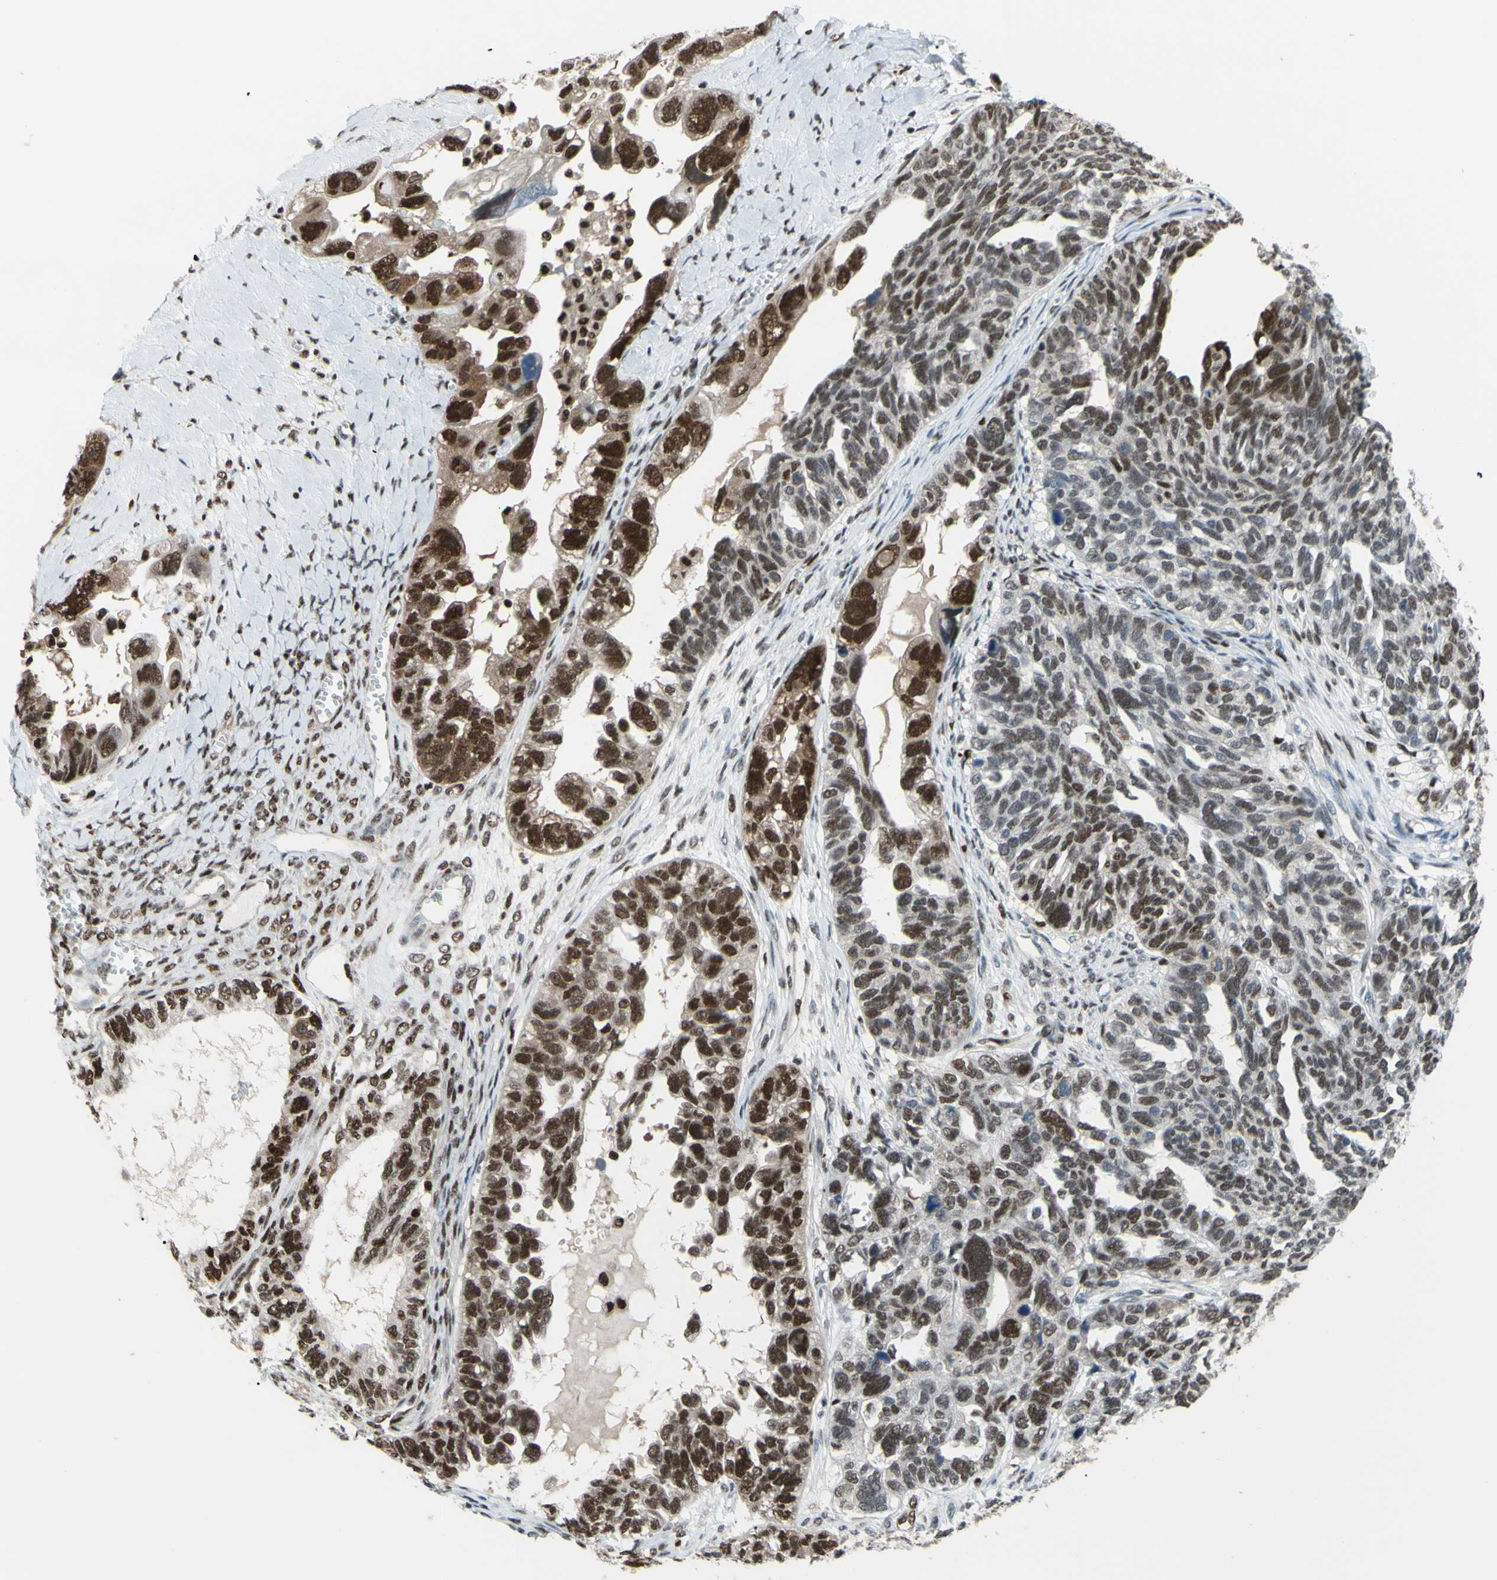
{"staining": {"intensity": "strong", "quantity": "25%-75%", "location": "cytoplasmic/membranous,nuclear"}, "tissue": "ovarian cancer", "cell_type": "Tumor cells", "image_type": "cancer", "snomed": [{"axis": "morphology", "description": "Cystadenocarcinoma, serous, NOS"}, {"axis": "topography", "description": "Ovary"}], "caption": "This image exhibits immunohistochemistry staining of serous cystadenocarcinoma (ovarian), with high strong cytoplasmic/membranous and nuclear expression in approximately 25%-75% of tumor cells.", "gene": "FKBP5", "patient": {"sex": "female", "age": 79}}